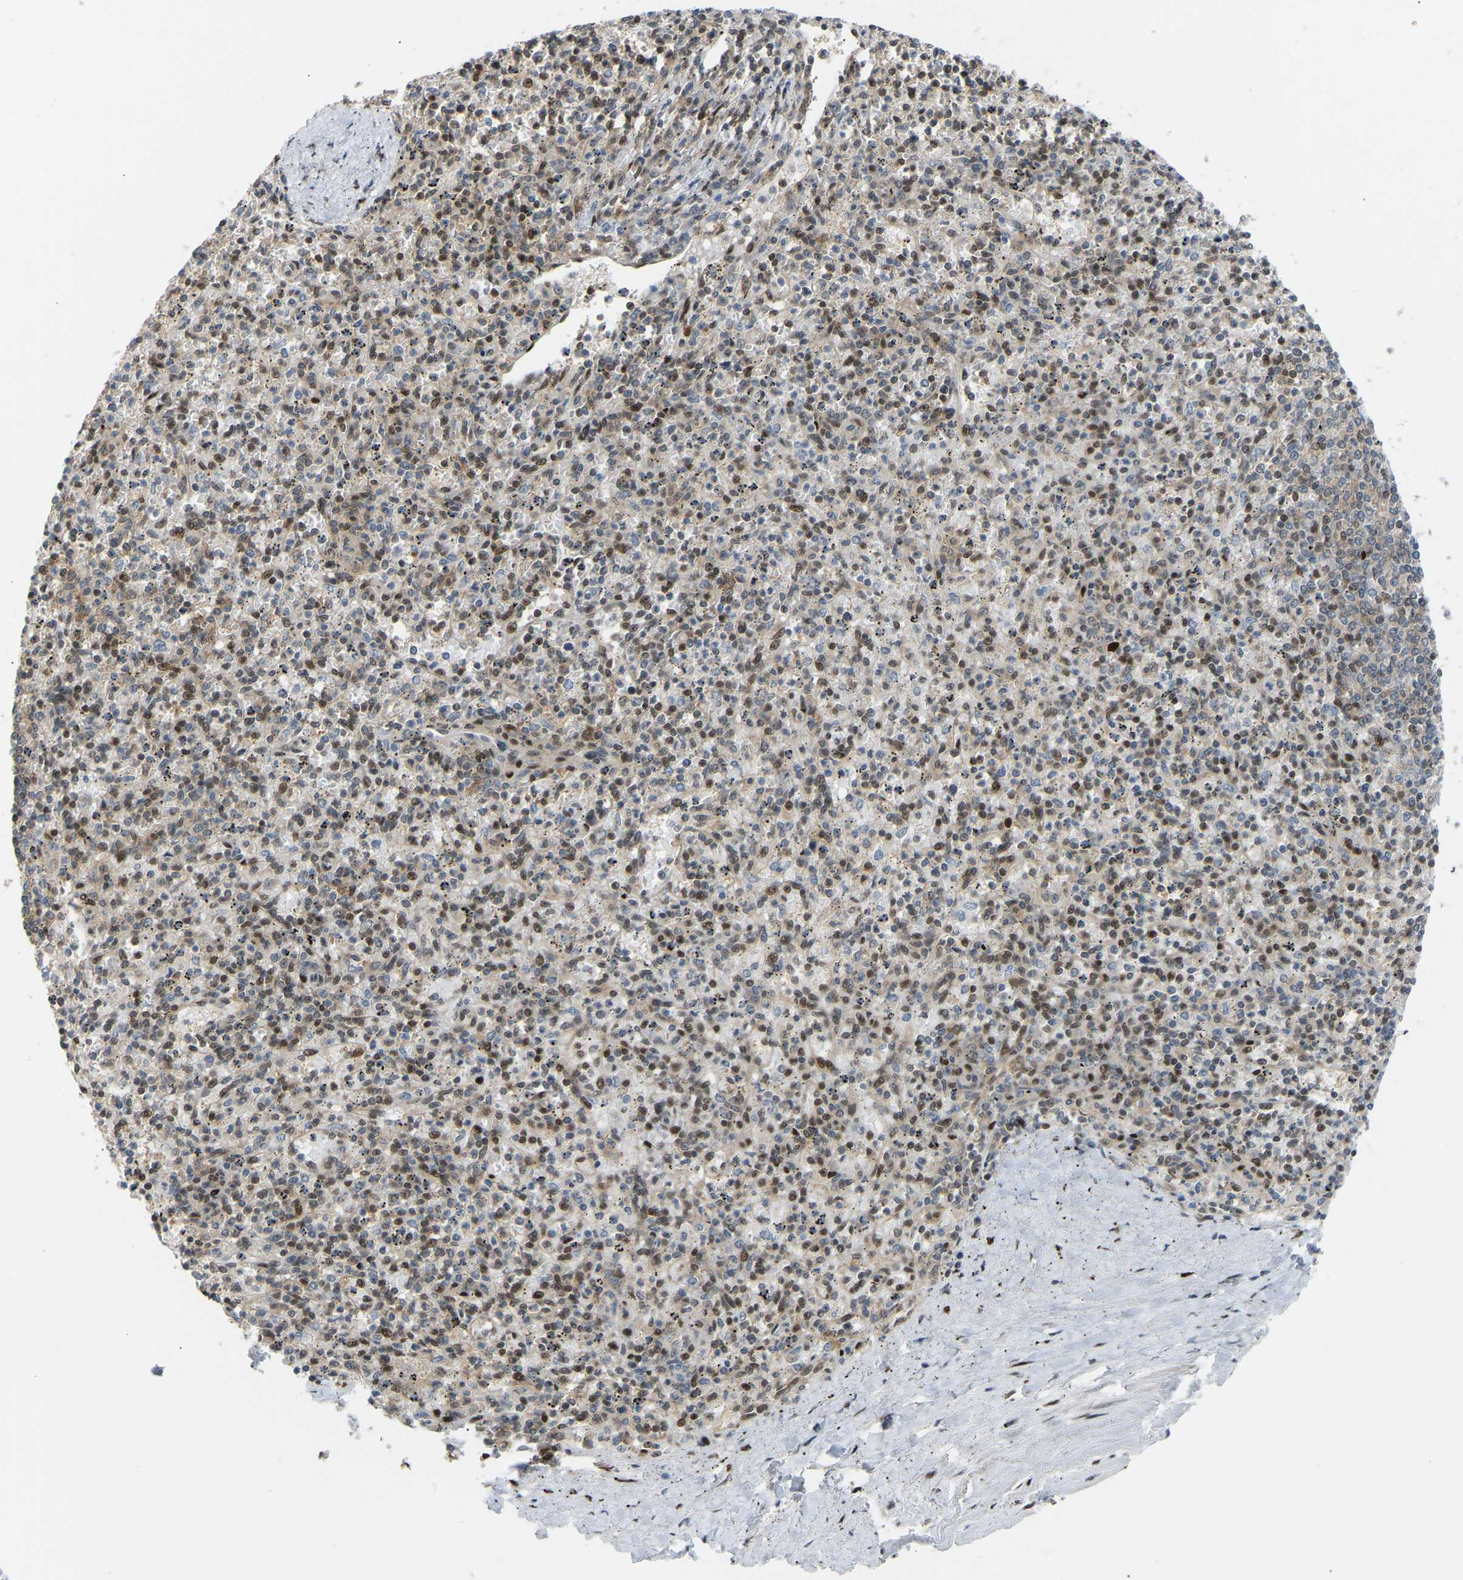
{"staining": {"intensity": "moderate", "quantity": "25%-75%", "location": "nuclear"}, "tissue": "spleen", "cell_type": "Cells in red pulp", "image_type": "normal", "snomed": [{"axis": "morphology", "description": "Normal tissue, NOS"}, {"axis": "topography", "description": "Spleen"}], "caption": "Moderate nuclear staining is appreciated in about 25%-75% of cells in red pulp in normal spleen.", "gene": "SSBP2", "patient": {"sex": "male", "age": 72}}